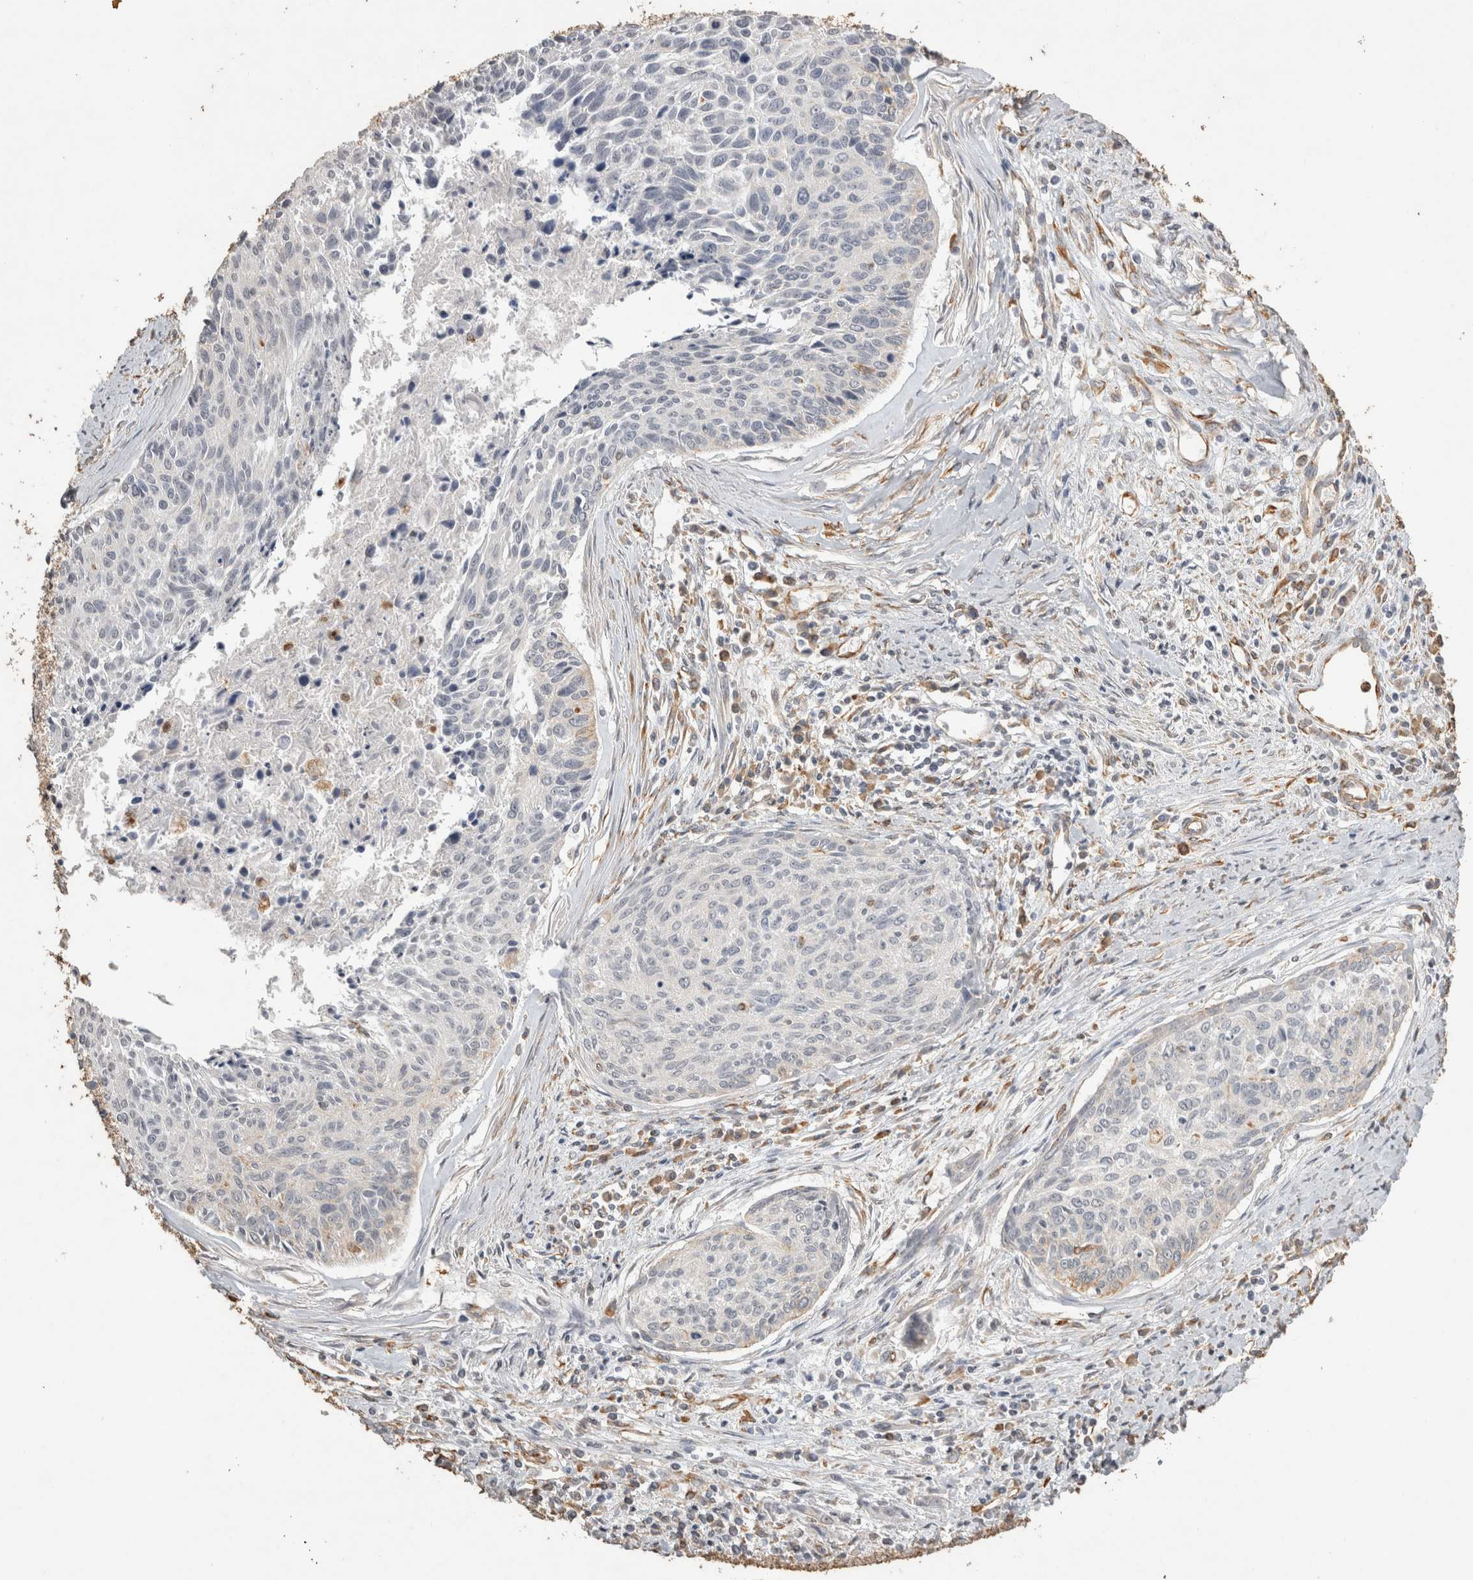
{"staining": {"intensity": "negative", "quantity": "none", "location": "none"}, "tissue": "cervical cancer", "cell_type": "Tumor cells", "image_type": "cancer", "snomed": [{"axis": "morphology", "description": "Squamous cell carcinoma, NOS"}, {"axis": "topography", "description": "Cervix"}], "caption": "Tumor cells show no significant protein staining in squamous cell carcinoma (cervical).", "gene": "REPS2", "patient": {"sex": "female", "age": 55}}